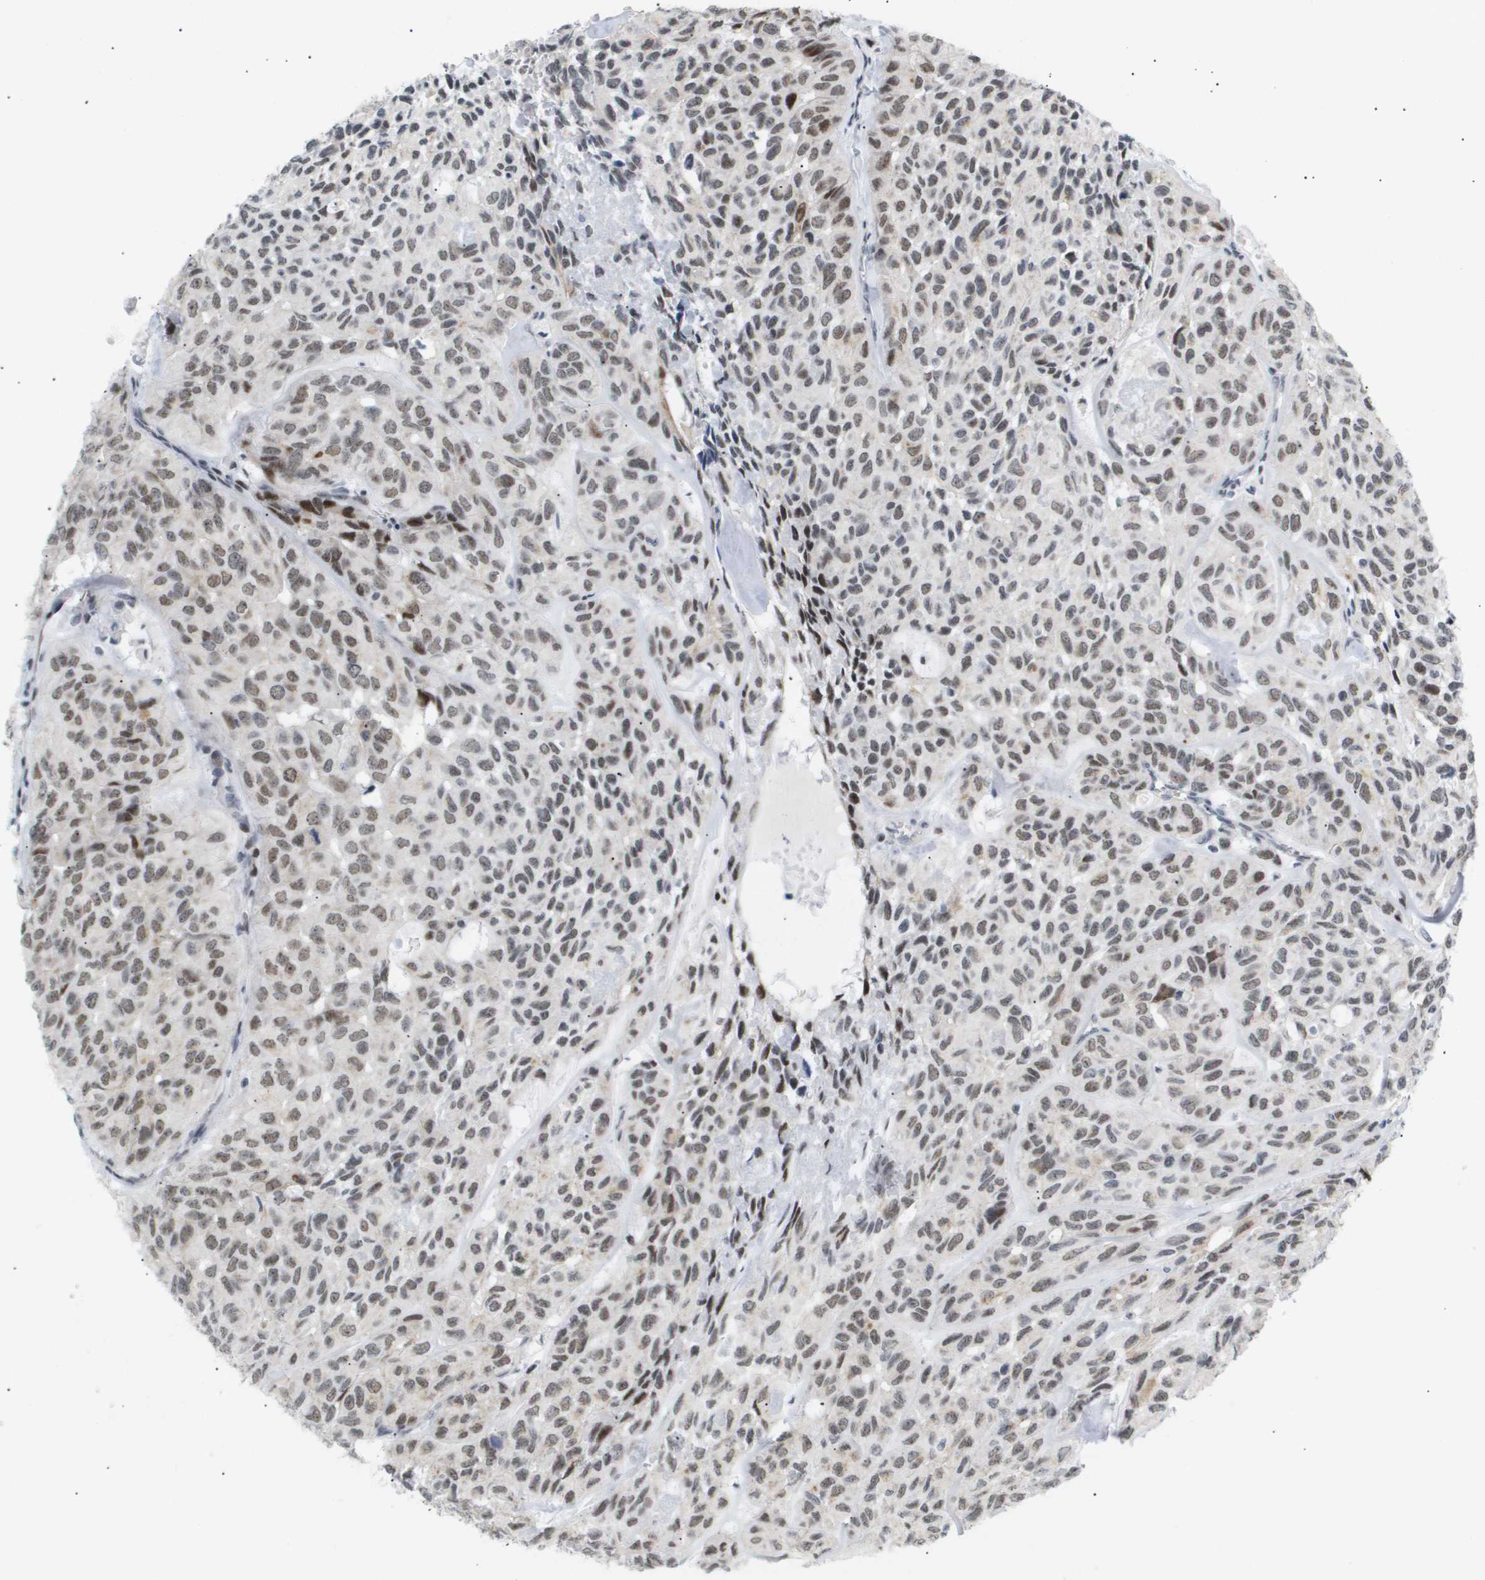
{"staining": {"intensity": "moderate", "quantity": ">75%", "location": "nuclear"}, "tissue": "head and neck cancer", "cell_type": "Tumor cells", "image_type": "cancer", "snomed": [{"axis": "morphology", "description": "Adenocarcinoma, NOS"}, {"axis": "topography", "description": "Salivary gland, NOS"}, {"axis": "topography", "description": "Head-Neck"}], "caption": "Head and neck adenocarcinoma stained with IHC reveals moderate nuclear staining in approximately >75% of tumor cells.", "gene": "PPARD", "patient": {"sex": "female", "age": 76}}